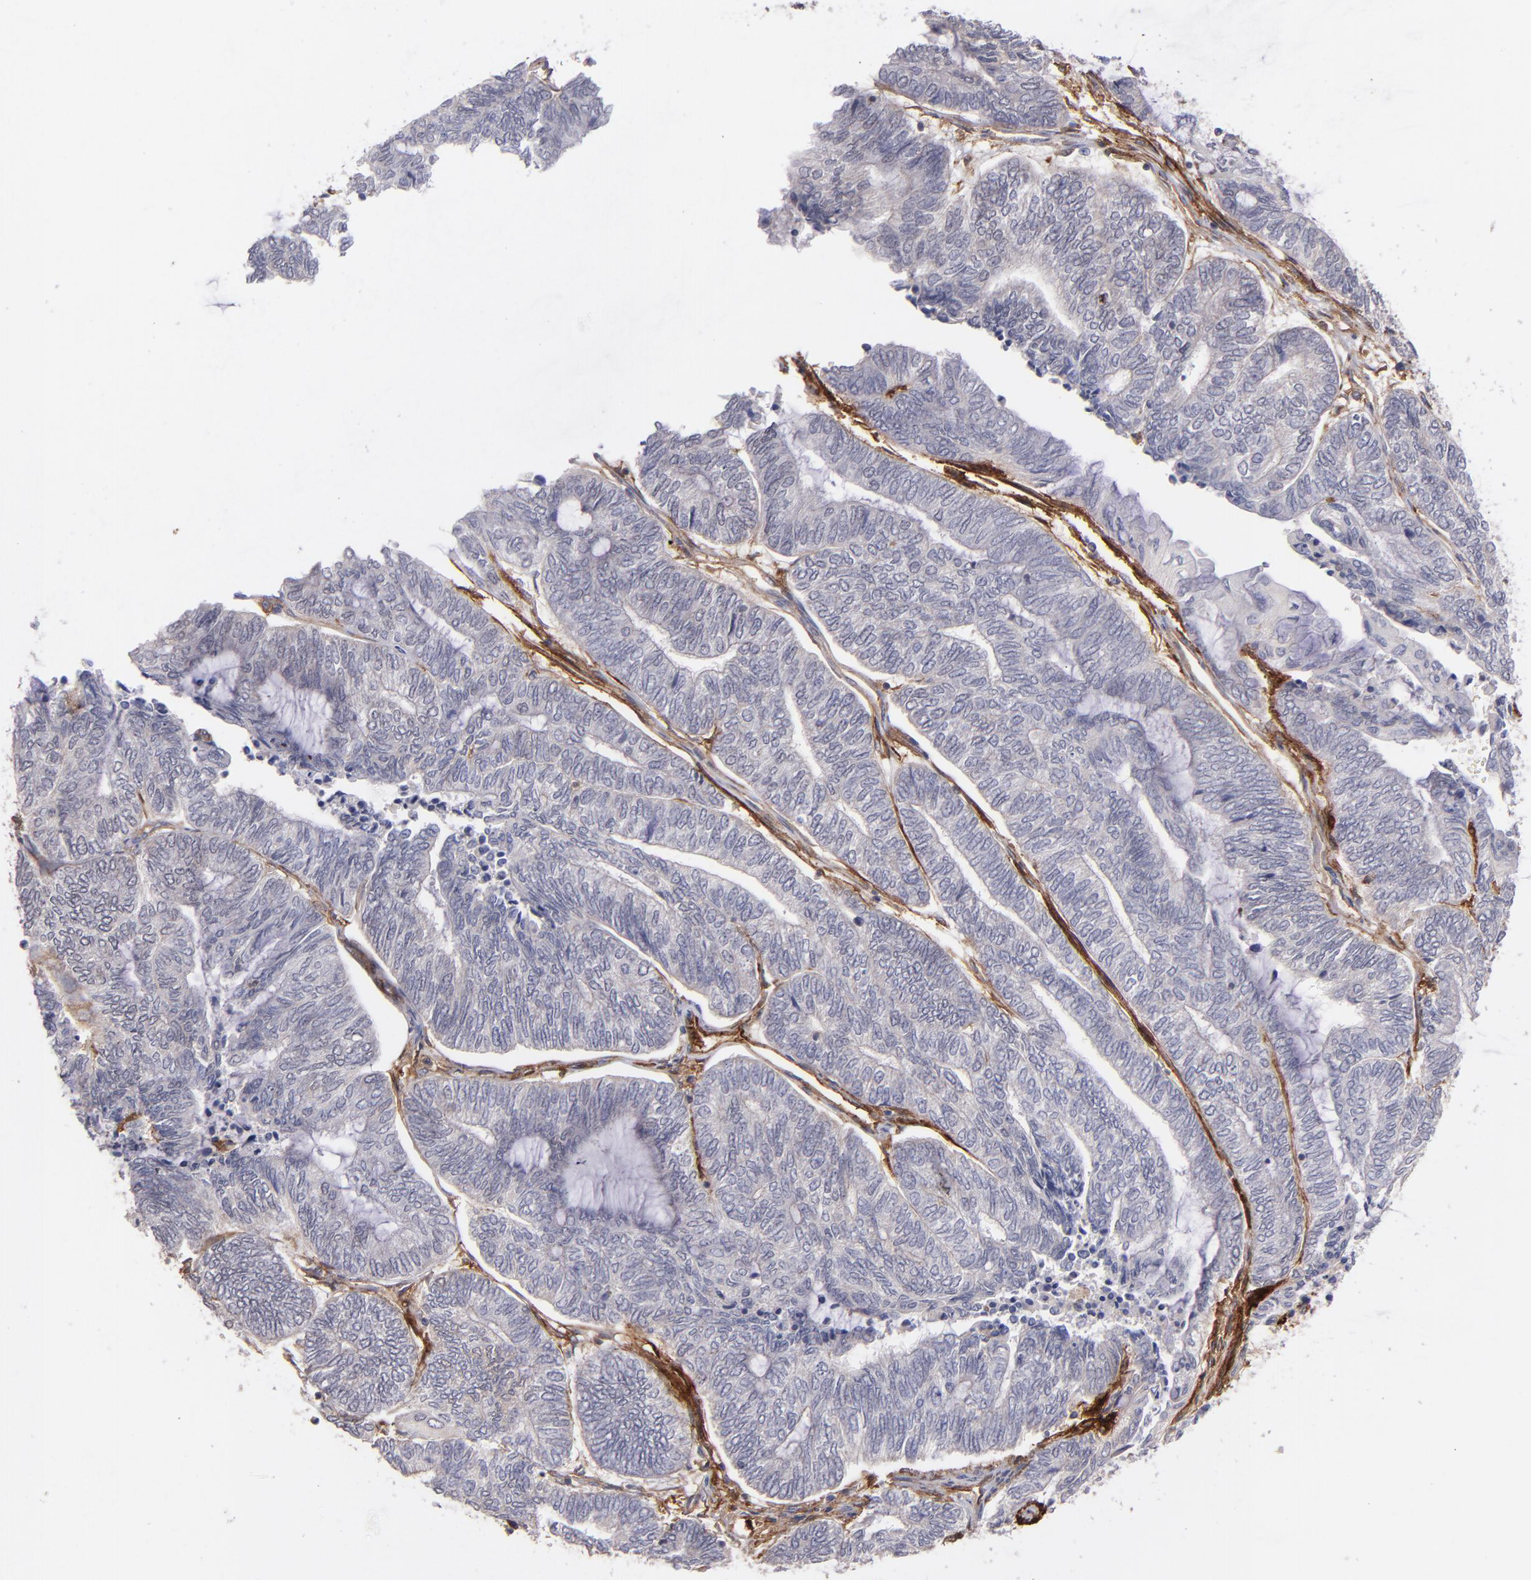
{"staining": {"intensity": "negative", "quantity": "none", "location": "none"}, "tissue": "endometrial cancer", "cell_type": "Tumor cells", "image_type": "cancer", "snomed": [{"axis": "morphology", "description": "Adenocarcinoma, NOS"}, {"axis": "topography", "description": "Uterus"}, {"axis": "topography", "description": "Endometrium"}], "caption": "Immunohistochemical staining of human endometrial adenocarcinoma demonstrates no significant positivity in tumor cells.", "gene": "ICAM1", "patient": {"sex": "female", "age": 70}}